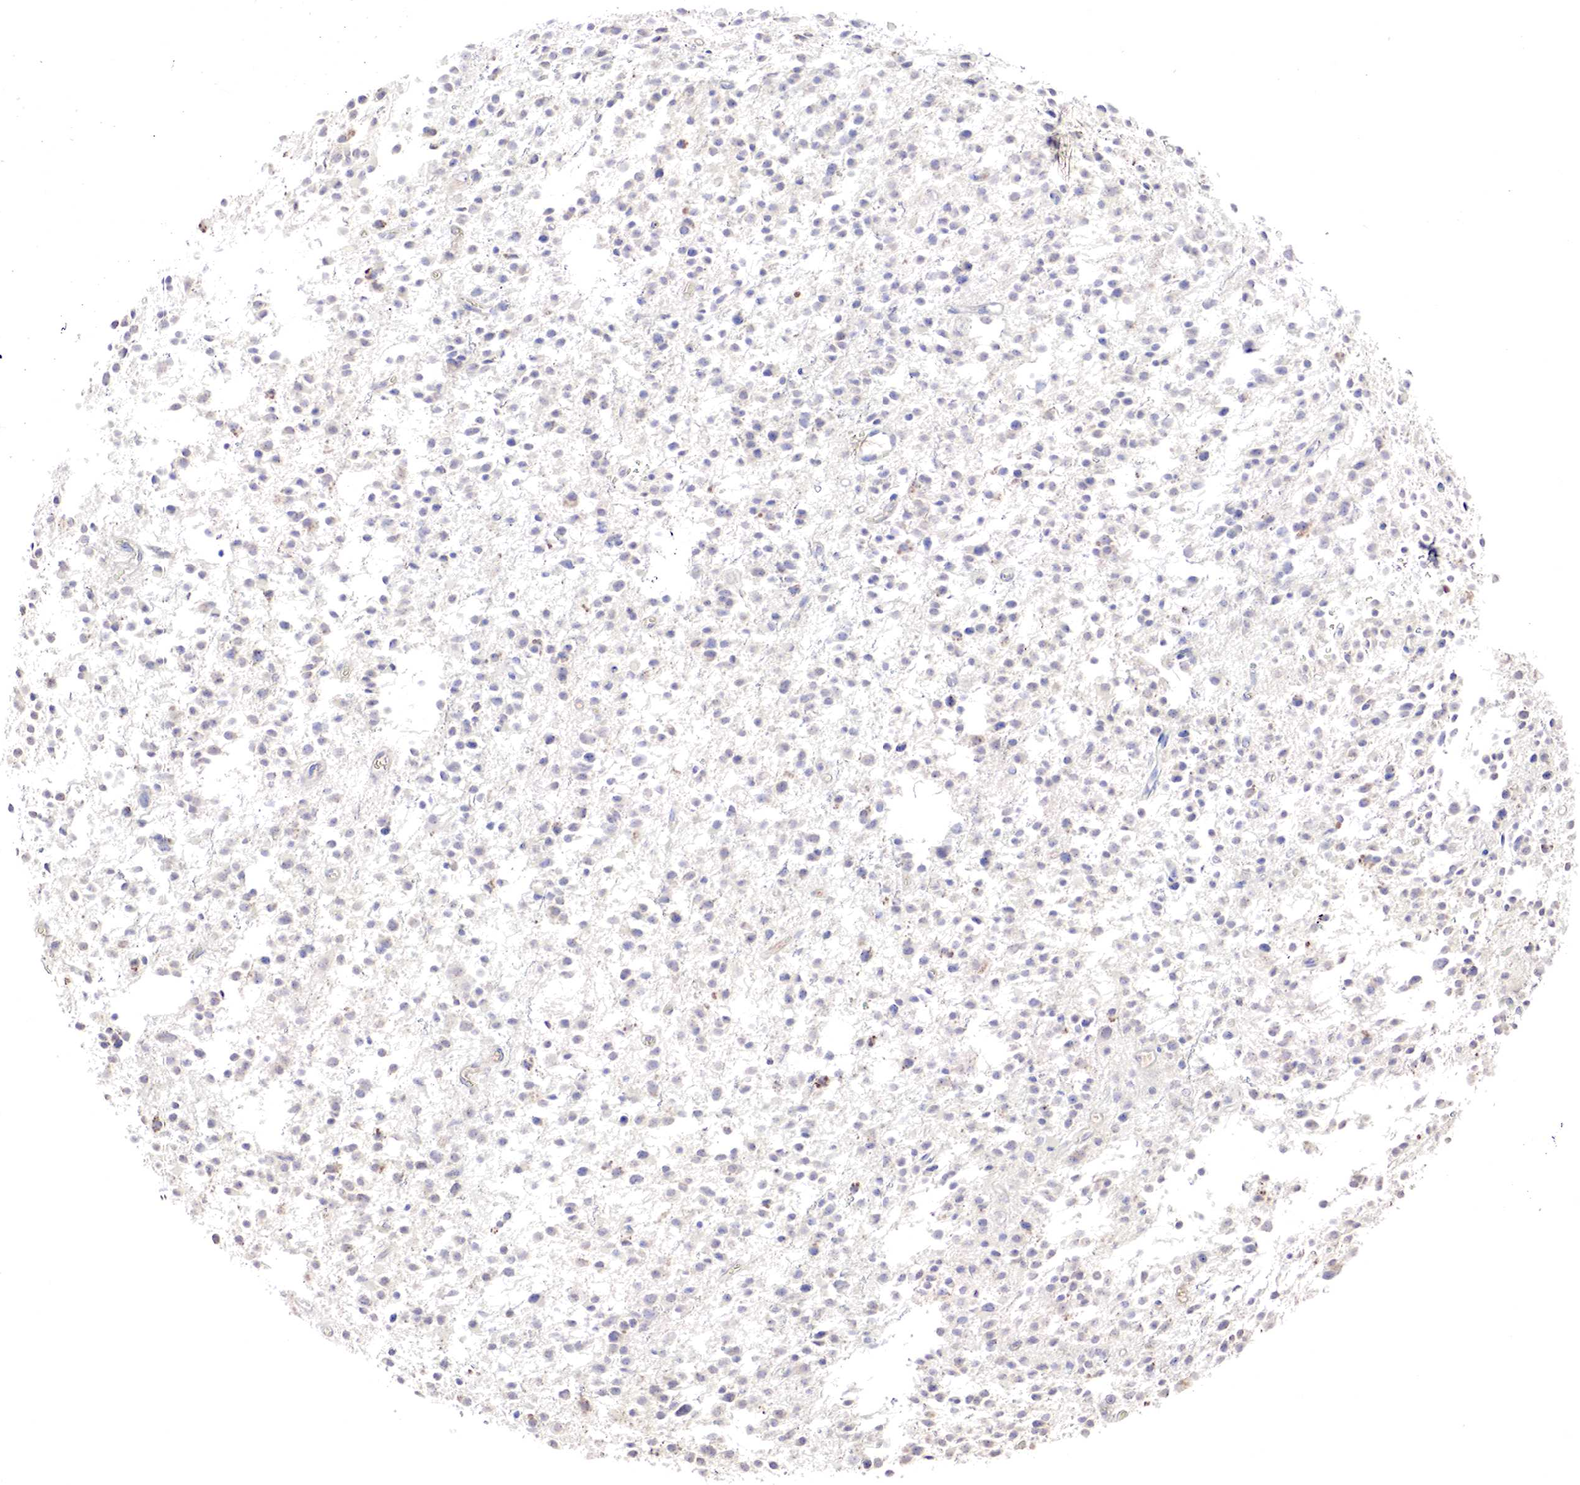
{"staining": {"intensity": "negative", "quantity": "none", "location": "none"}, "tissue": "glioma", "cell_type": "Tumor cells", "image_type": "cancer", "snomed": [{"axis": "morphology", "description": "Glioma, malignant, Low grade"}, {"axis": "topography", "description": "Brain"}], "caption": "The photomicrograph exhibits no significant staining in tumor cells of glioma.", "gene": "GATA1", "patient": {"sex": "female", "age": 36}}